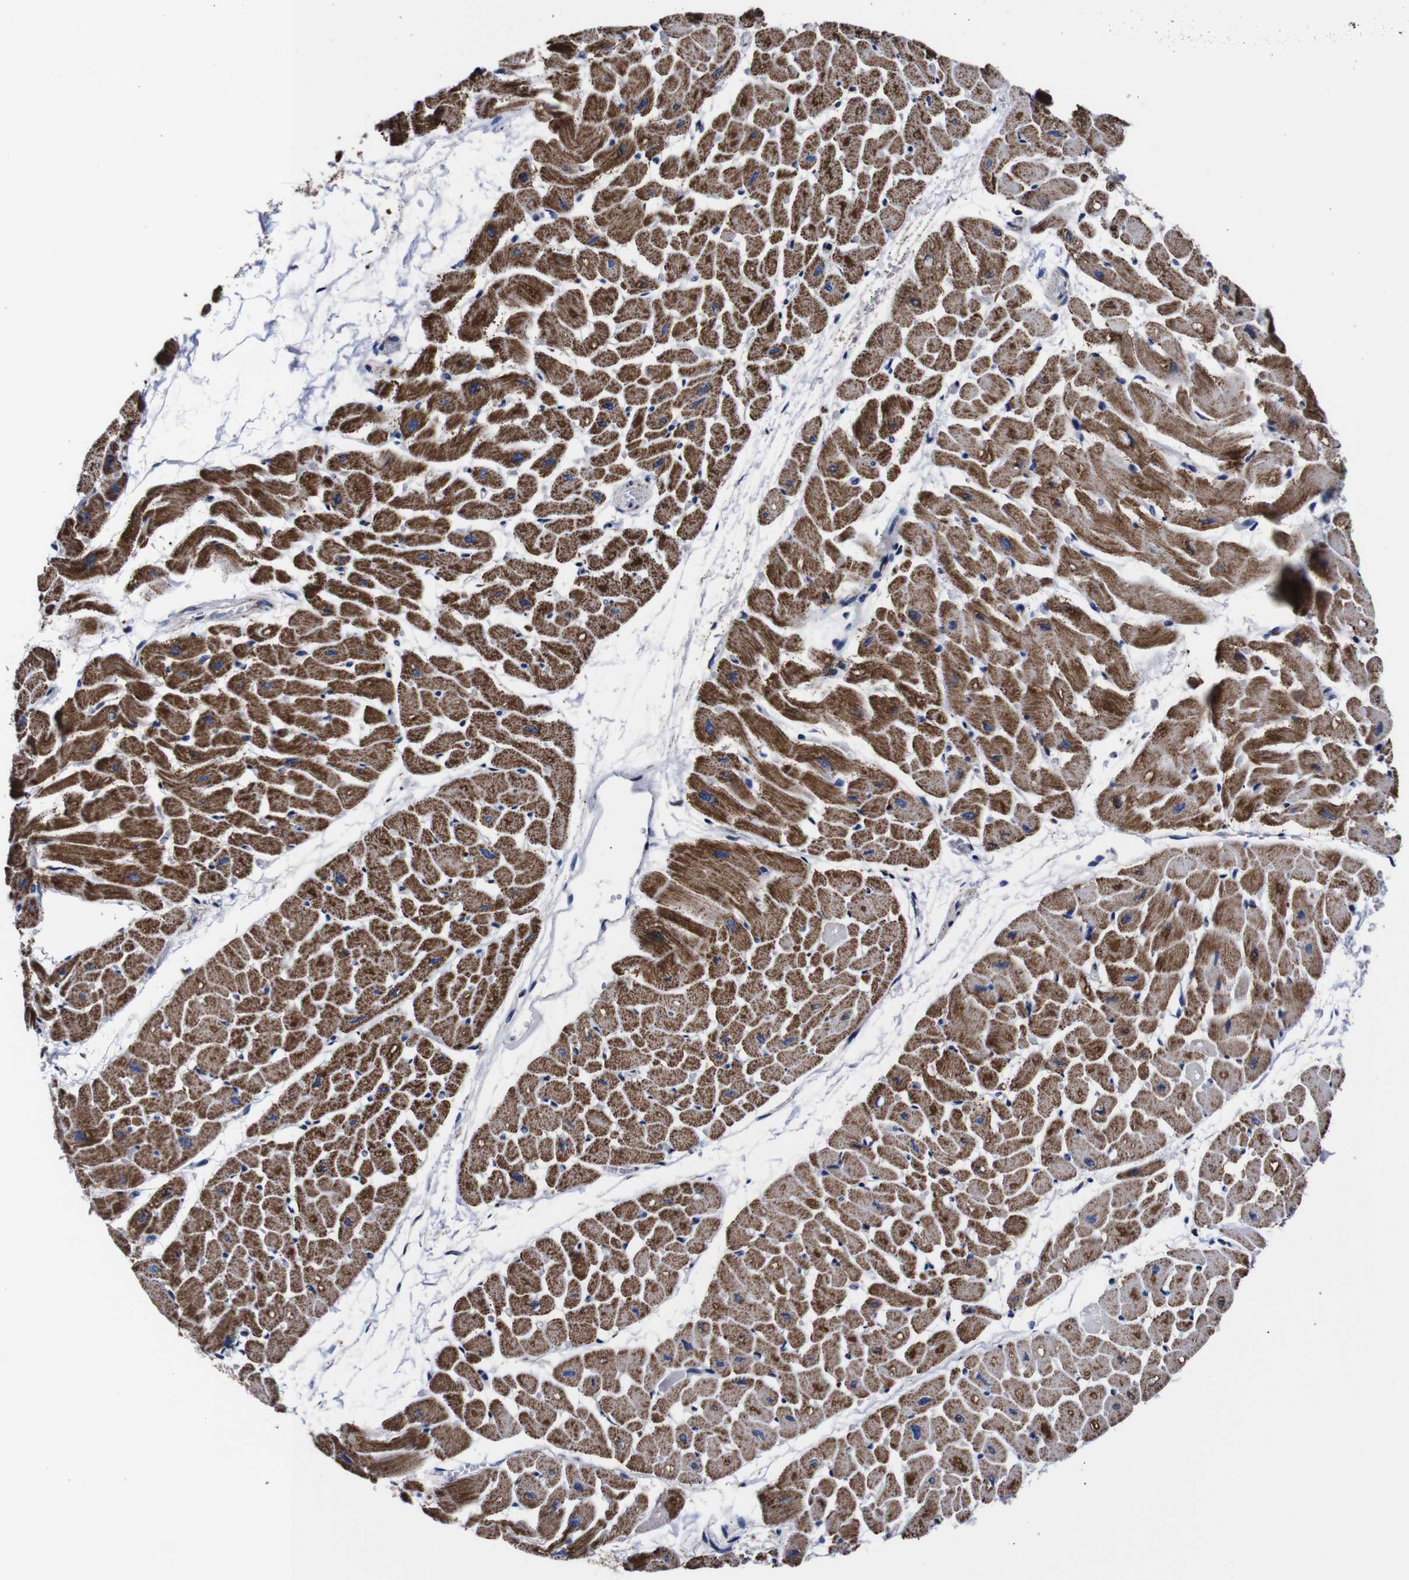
{"staining": {"intensity": "strong", "quantity": ">75%", "location": "cytoplasmic/membranous"}, "tissue": "heart muscle", "cell_type": "Cardiomyocytes", "image_type": "normal", "snomed": [{"axis": "morphology", "description": "Normal tissue, NOS"}, {"axis": "topography", "description": "Heart"}], "caption": "Cardiomyocytes show high levels of strong cytoplasmic/membranous expression in approximately >75% of cells in unremarkable human heart muscle.", "gene": "FKBP9", "patient": {"sex": "male", "age": 45}}